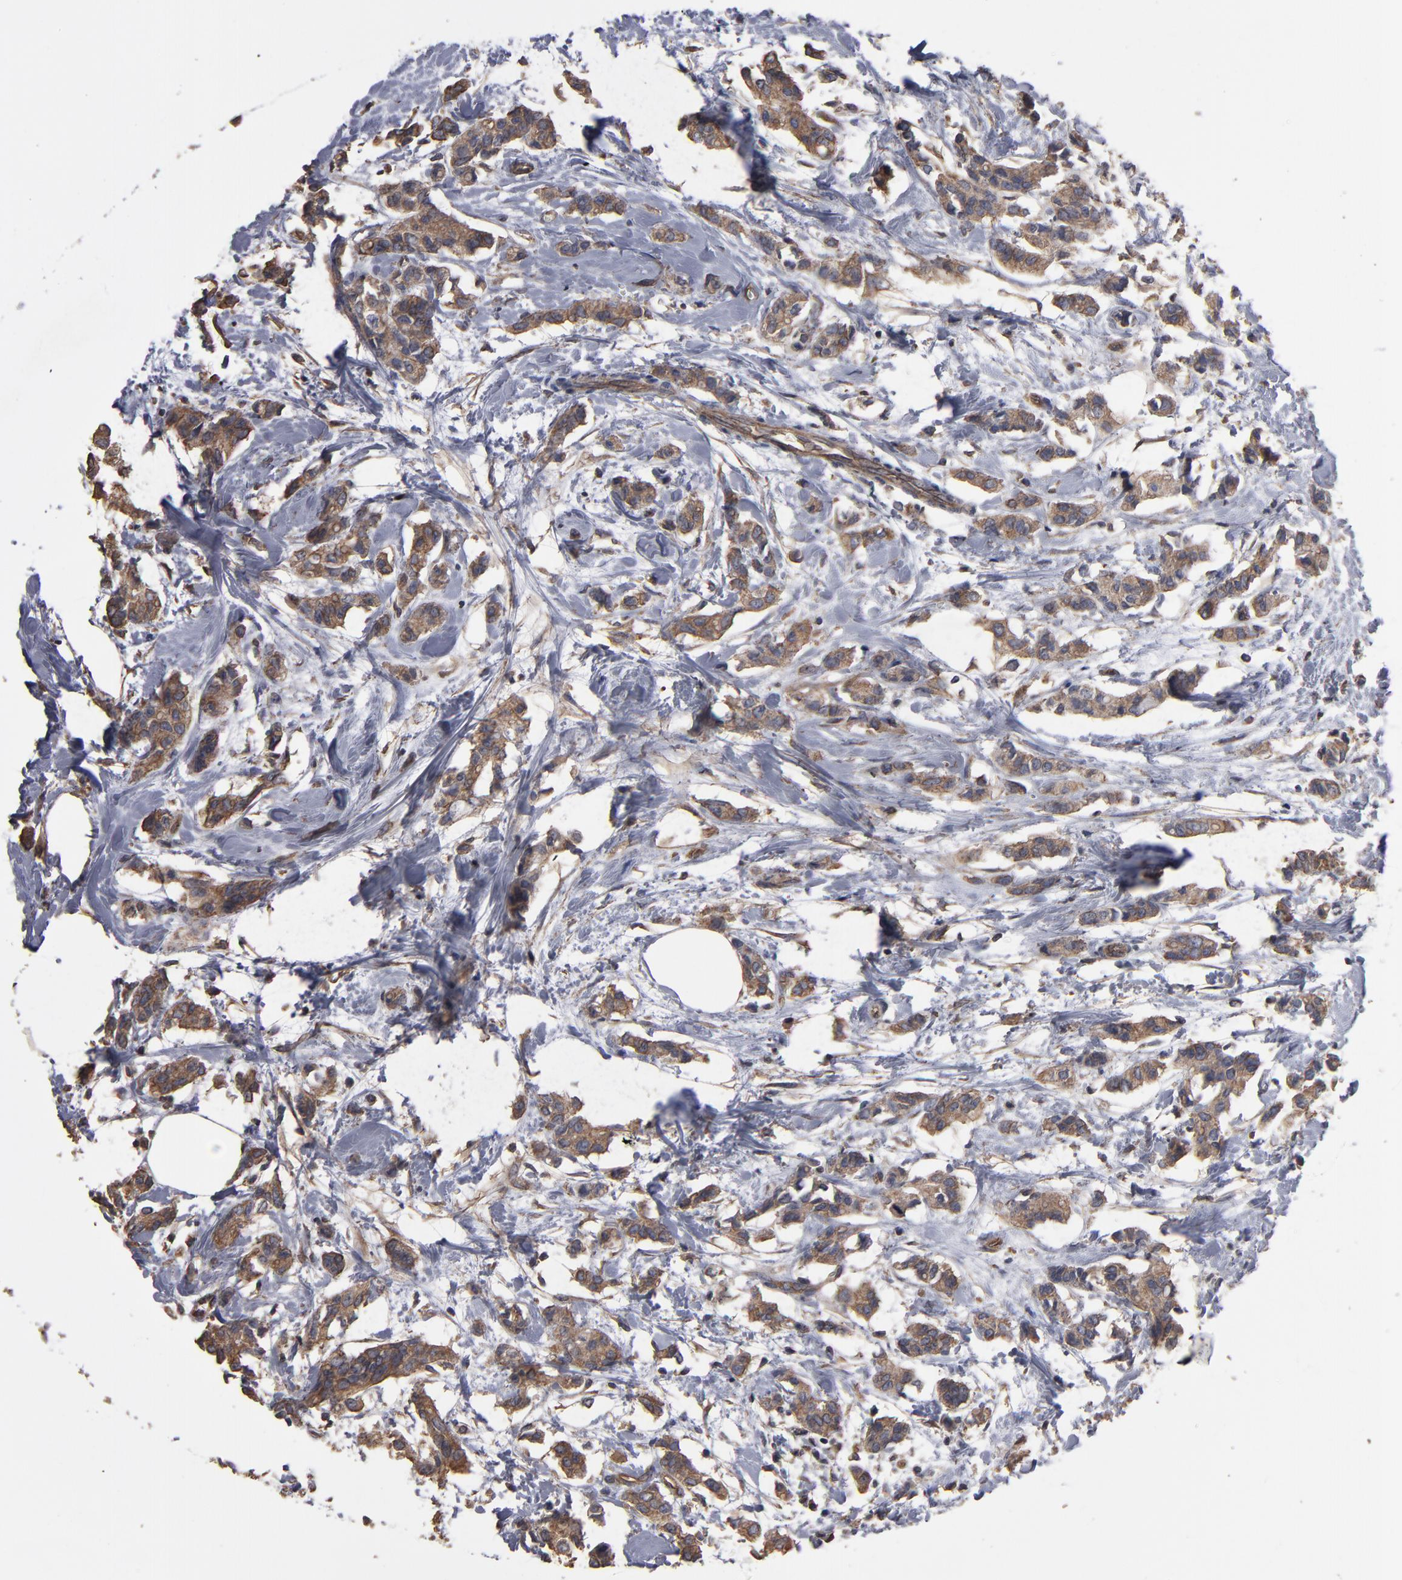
{"staining": {"intensity": "moderate", "quantity": ">75%", "location": "cytoplasmic/membranous"}, "tissue": "breast cancer", "cell_type": "Tumor cells", "image_type": "cancer", "snomed": [{"axis": "morphology", "description": "Duct carcinoma"}, {"axis": "topography", "description": "Breast"}], "caption": "Immunohistochemical staining of human breast cancer (infiltrating ductal carcinoma) displays medium levels of moderate cytoplasmic/membranous protein staining in about >75% of tumor cells.", "gene": "DMD", "patient": {"sex": "female", "age": 84}}